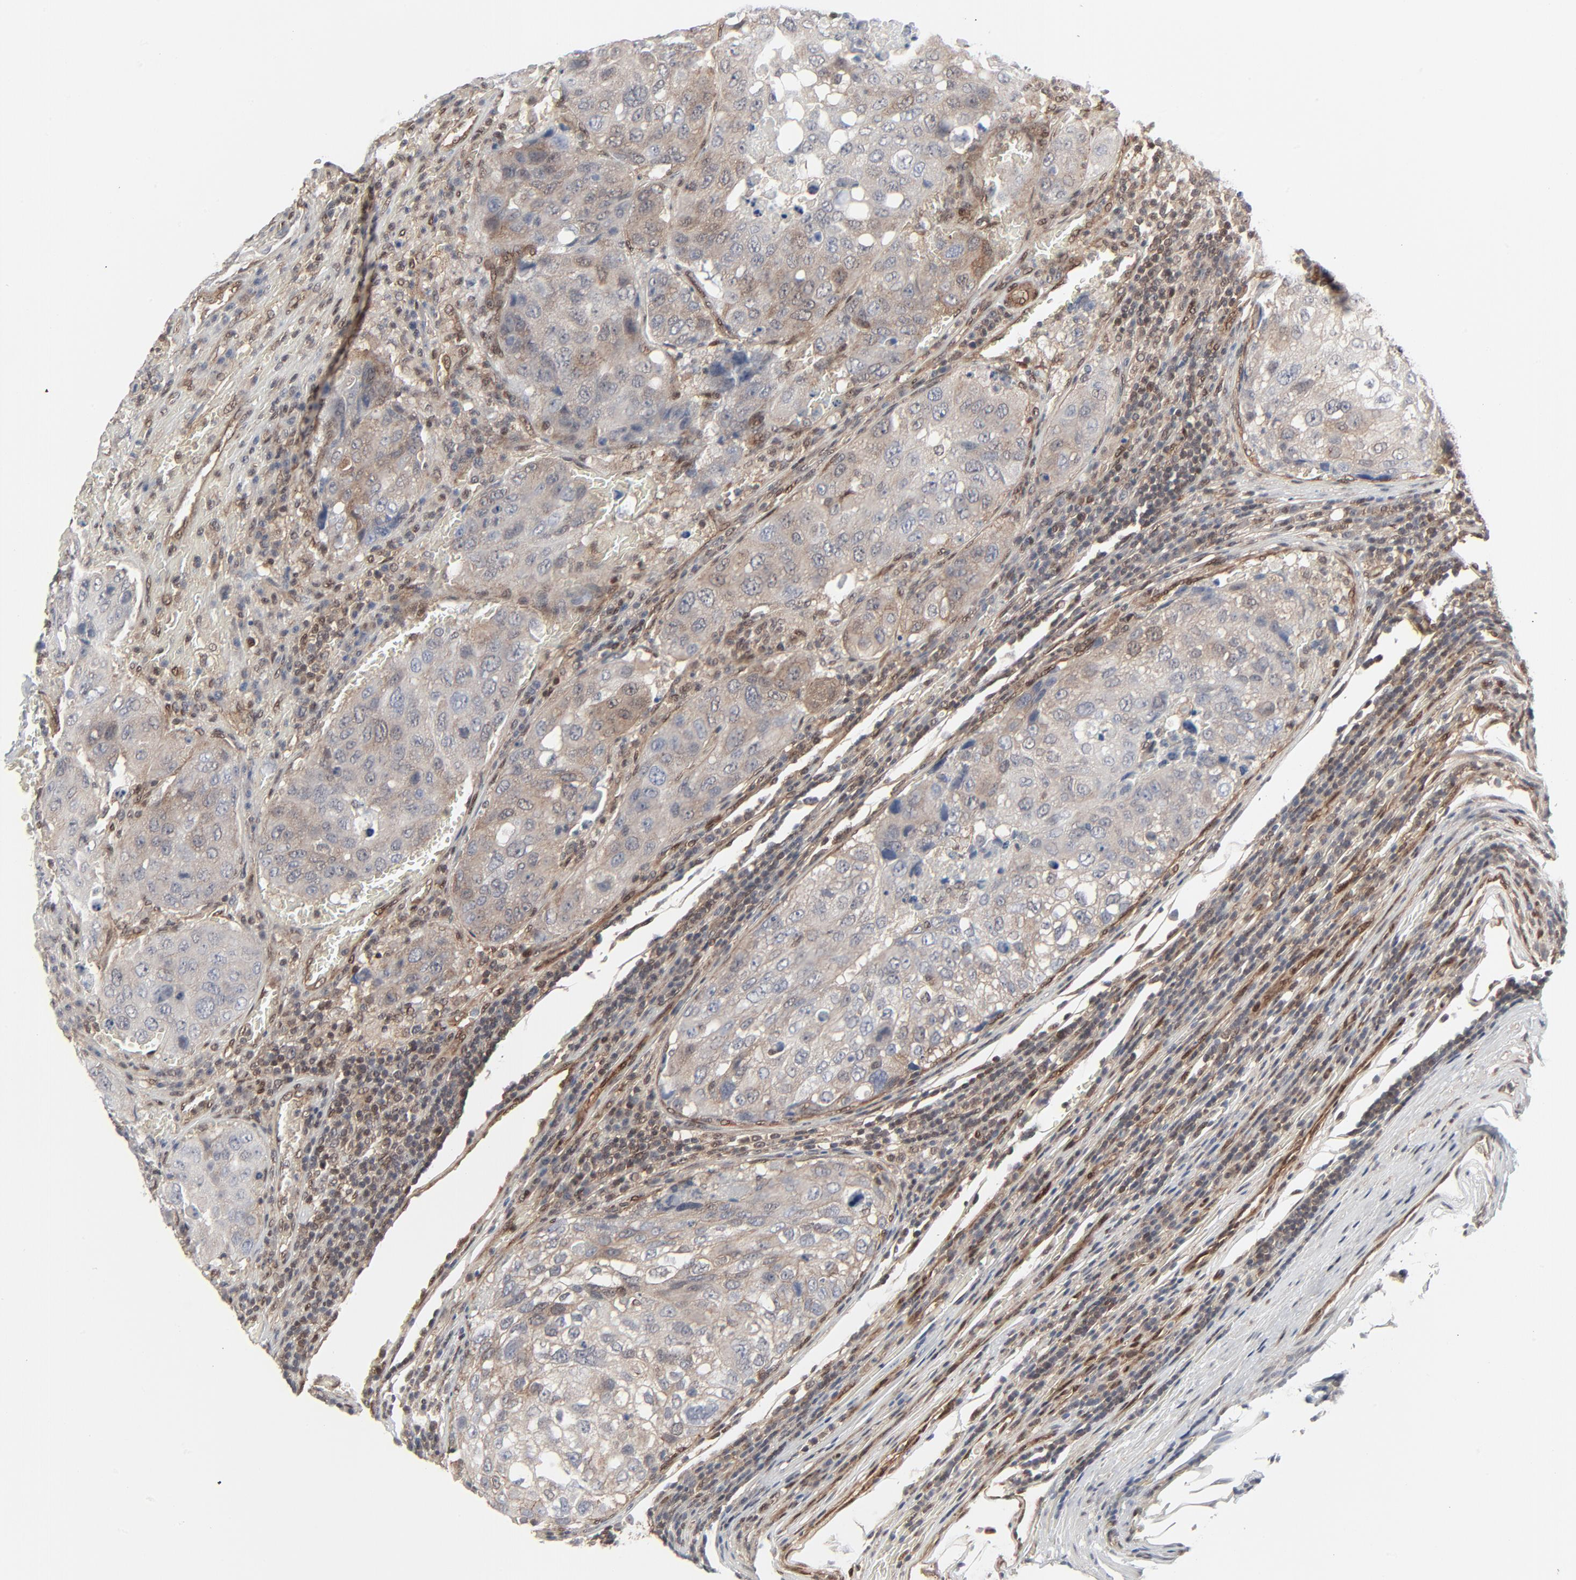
{"staining": {"intensity": "weak", "quantity": "25%-75%", "location": "cytoplasmic/membranous"}, "tissue": "urothelial cancer", "cell_type": "Tumor cells", "image_type": "cancer", "snomed": [{"axis": "morphology", "description": "Urothelial carcinoma, High grade"}, {"axis": "topography", "description": "Lymph node"}, {"axis": "topography", "description": "Urinary bladder"}], "caption": "Urothelial cancer stained with a protein marker shows weak staining in tumor cells.", "gene": "AKT1", "patient": {"sex": "male", "age": 51}}